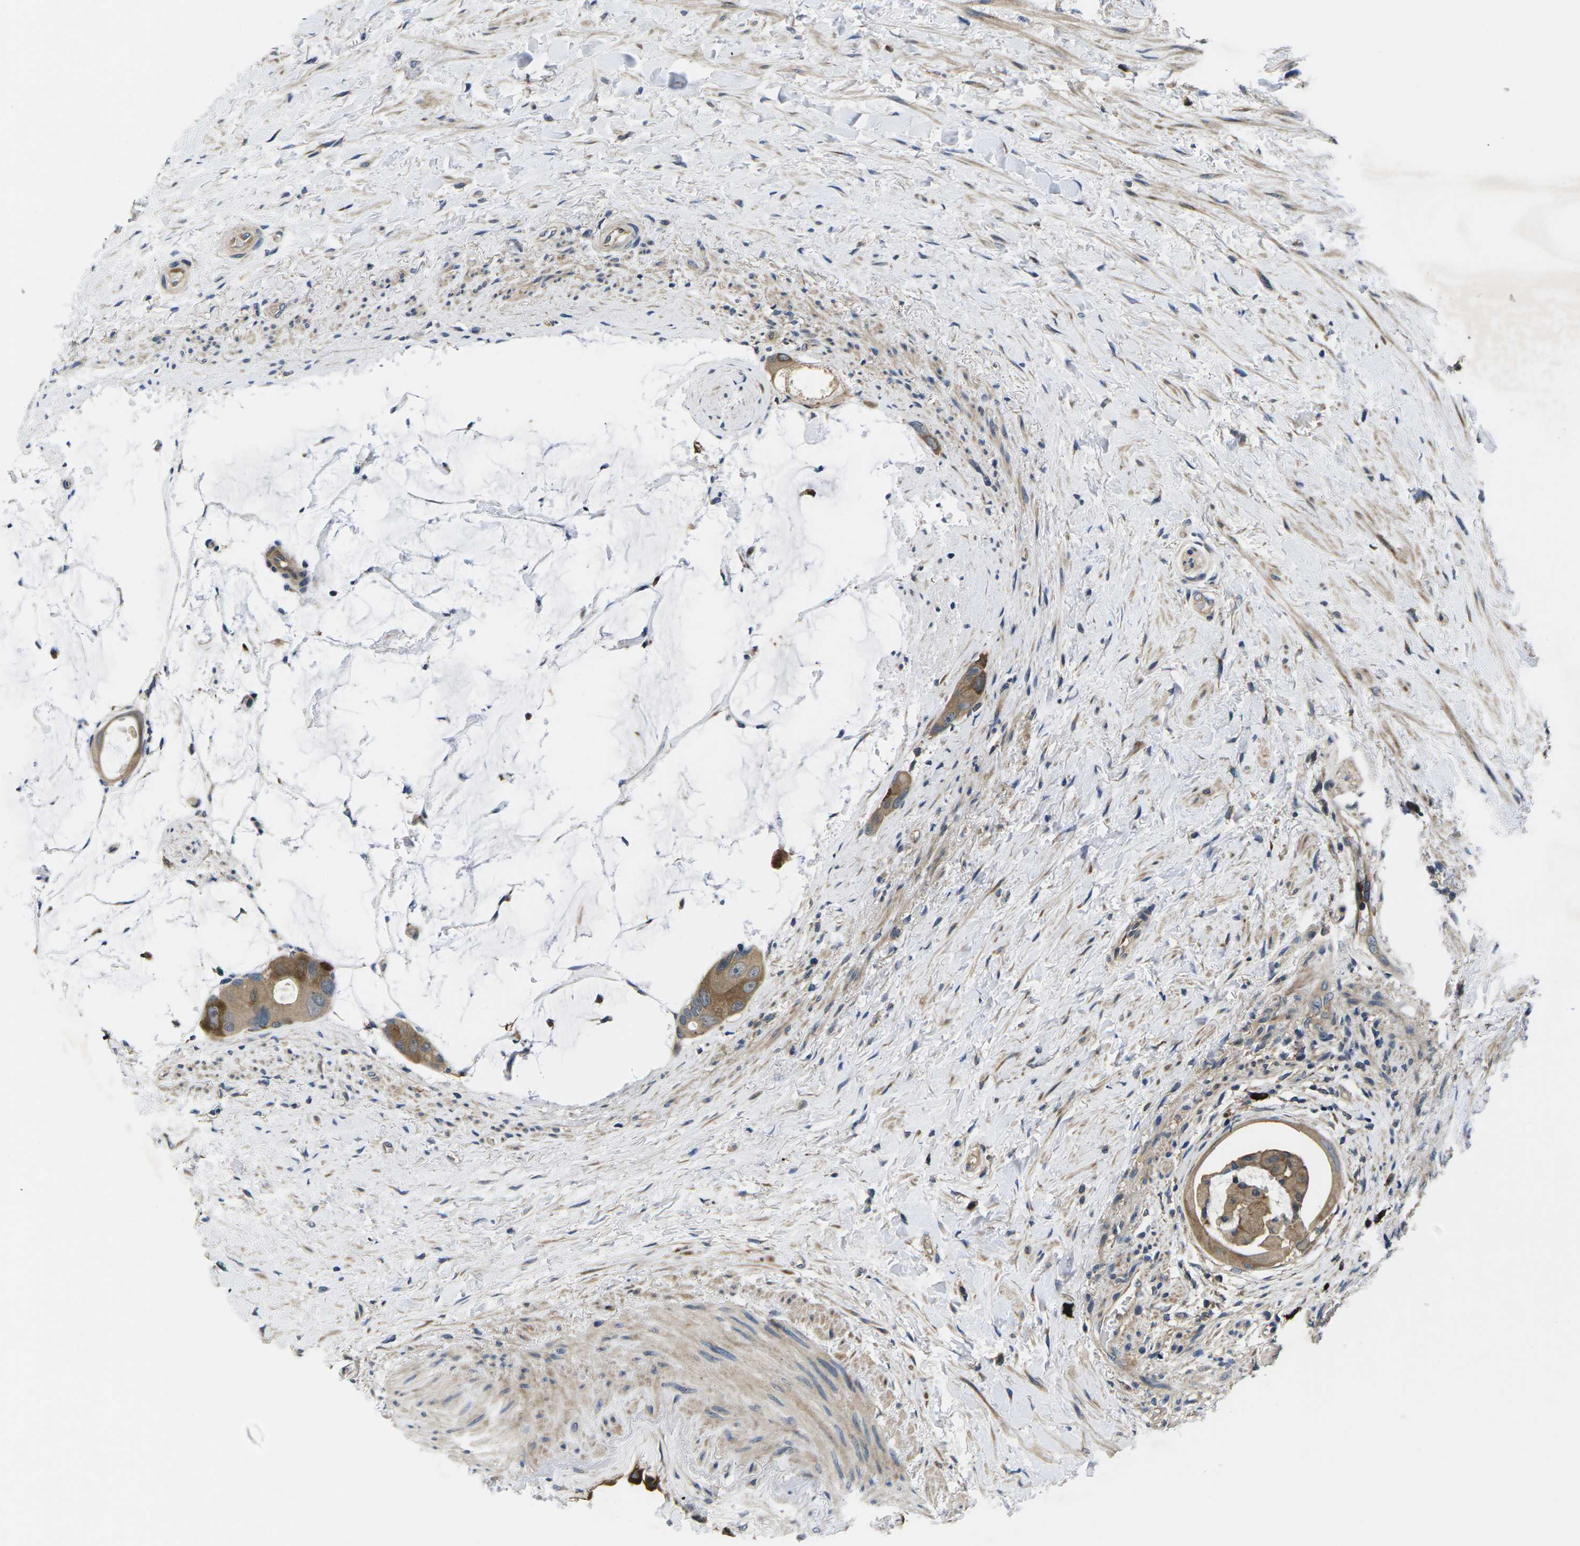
{"staining": {"intensity": "moderate", "quantity": ">75%", "location": "cytoplasmic/membranous"}, "tissue": "colorectal cancer", "cell_type": "Tumor cells", "image_type": "cancer", "snomed": [{"axis": "morphology", "description": "Adenocarcinoma, NOS"}, {"axis": "topography", "description": "Rectum"}], "caption": "A brown stain shows moderate cytoplasmic/membranous positivity of a protein in adenocarcinoma (colorectal) tumor cells.", "gene": "PLCE1", "patient": {"sex": "male", "age": 51}}